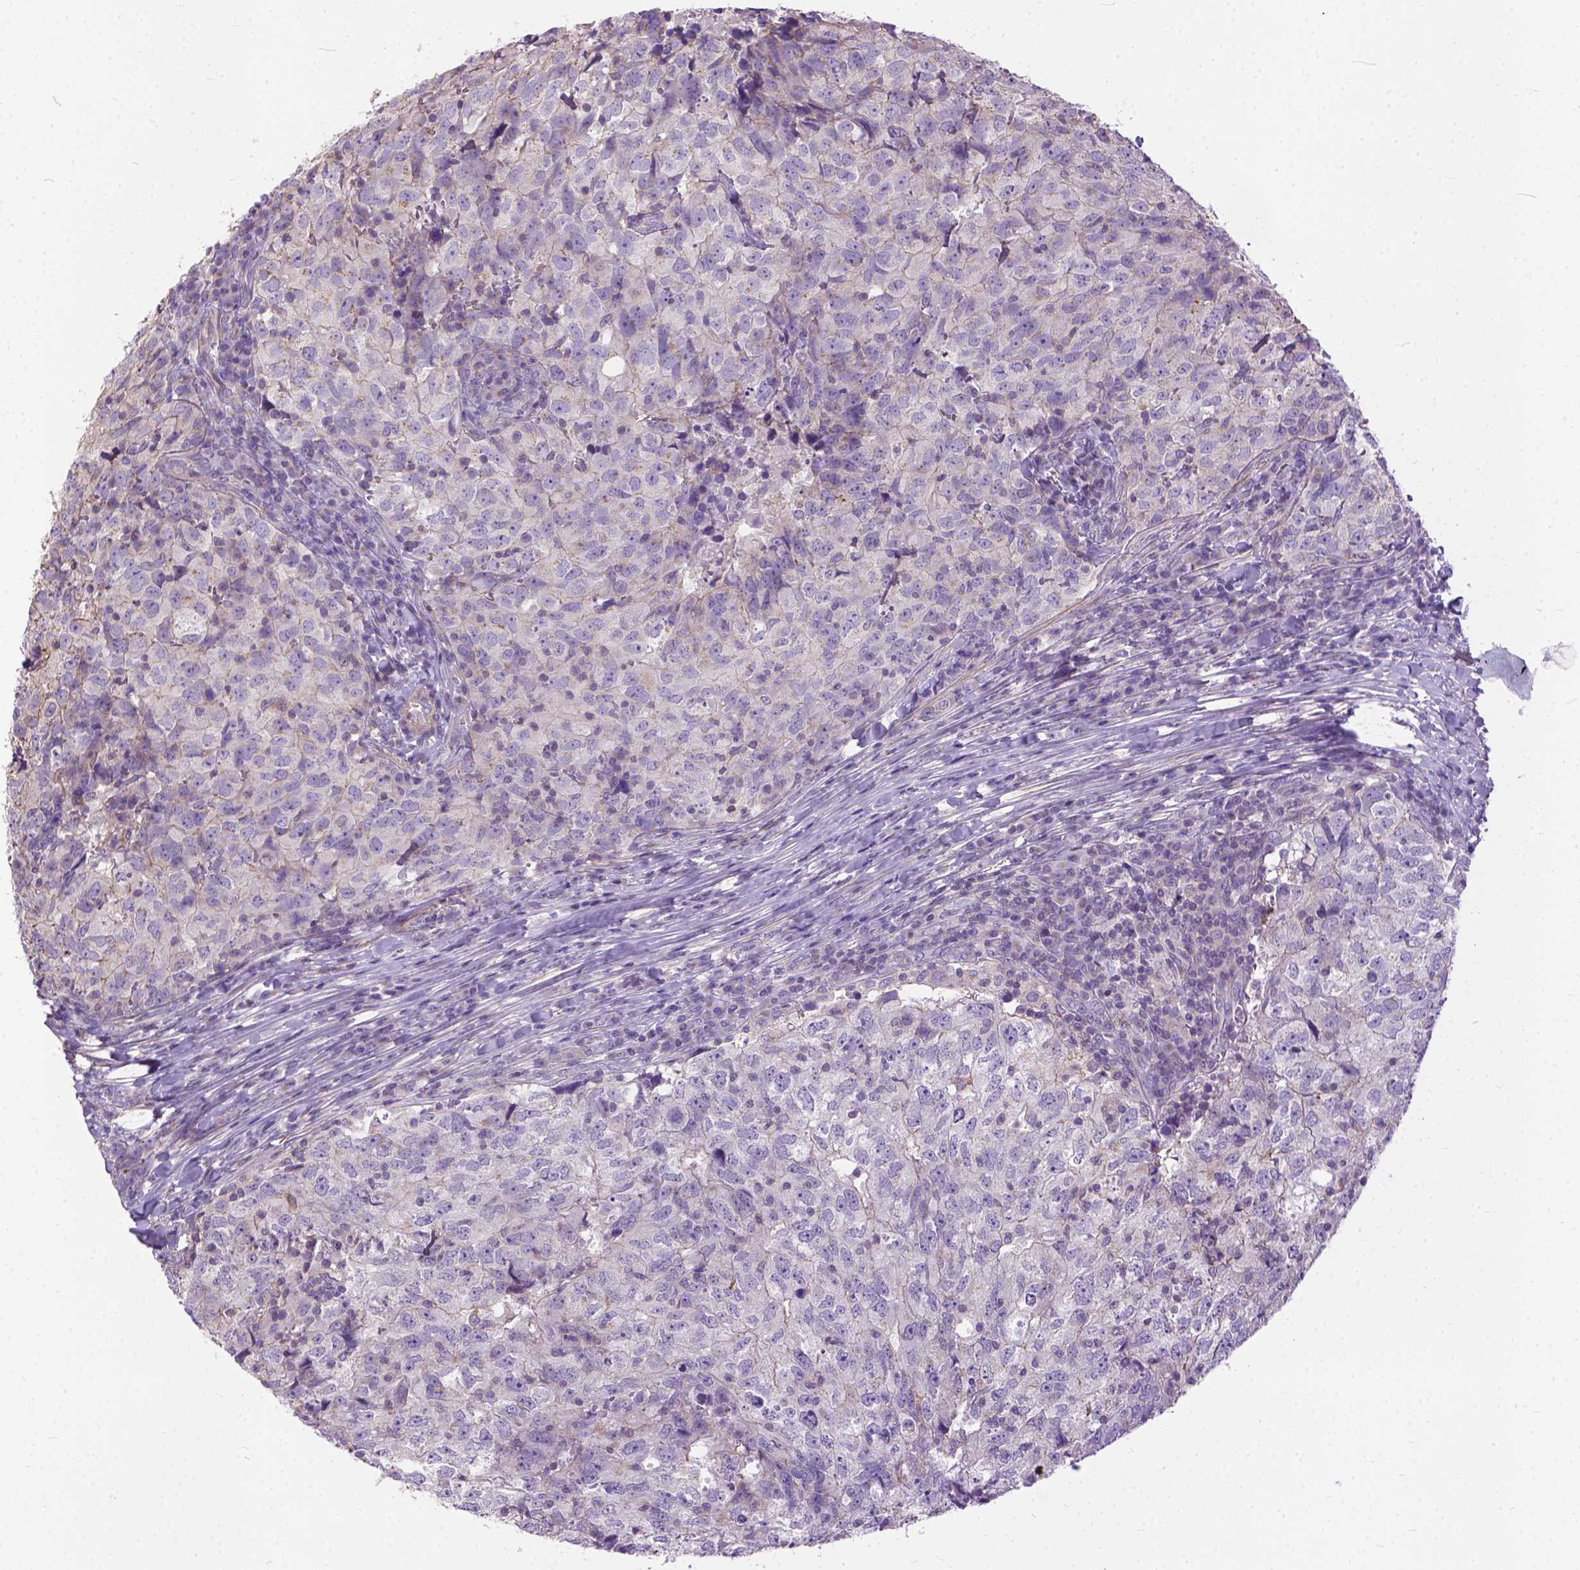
{"staining": {"intensity": "weak", "quantity": "<25%", "location": "cytoplasmic/membranous"}, "tissue": "breast cancer", "cell_type": "Tumor cells", "image_type": "cancer", "snomed": [{"axis": "morphology", "description": "Duct carcinoma"}, {"axis": "topography", "description": "Breast"}], "caption": "Intraductal carcinoma (breast) was stained to show a protein in brown. There is no significant positivity in tumor cells.", "gene": "BANF2", "patient": {"sex": "female", "age": 30}}